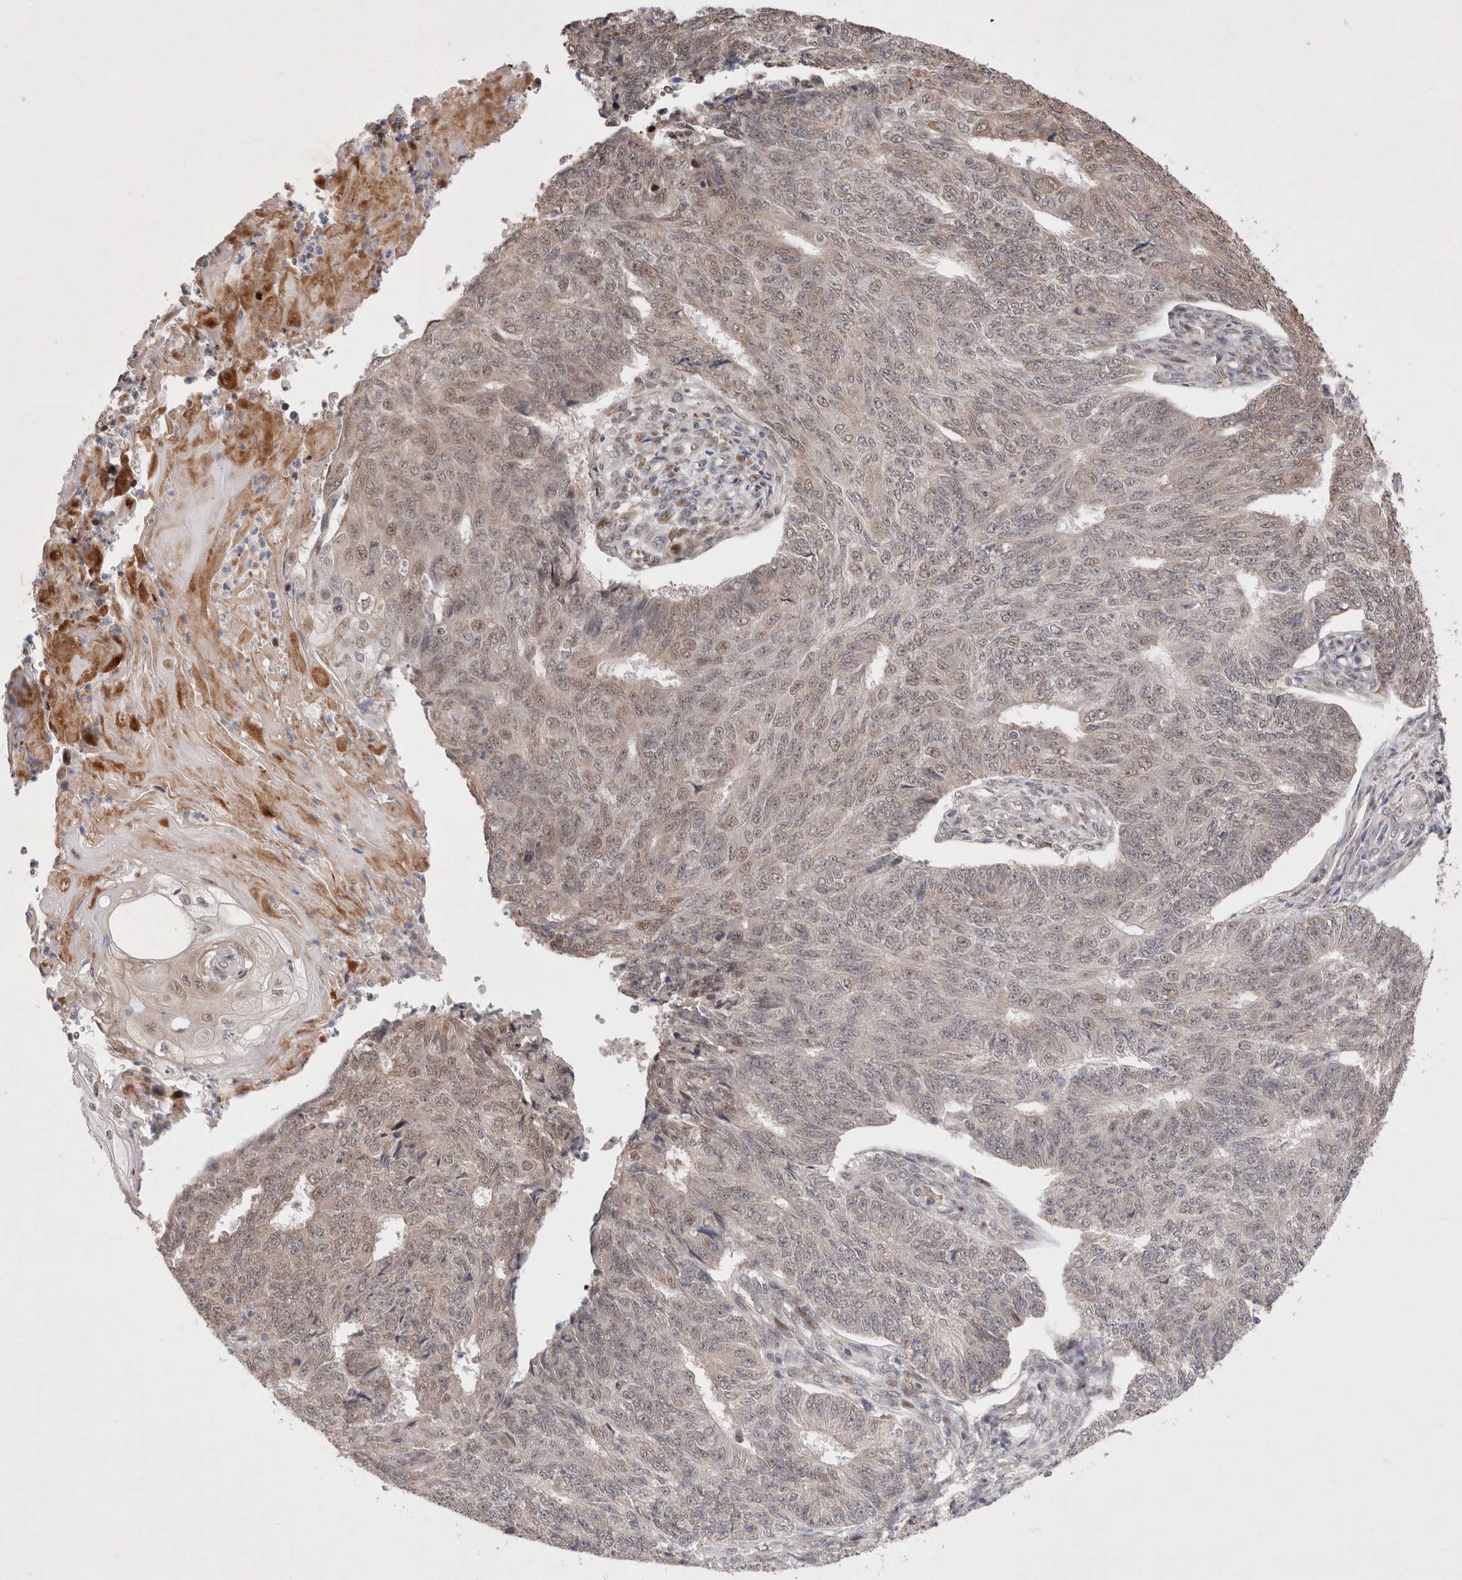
{"staining": {"intensity": "weak", "quantity": "<25%", "location": "cytoplasmic/membranous,nuclear"}, "tissue": "endometrial cancer", "cell_type": "Tumor cells", "image_type": "cancer", "snomed": [{"axis": "morphology", "description": "Adenocarcinoma, NOS"}, {"axis": "topography", "description": "Endometrium"}], "caption": "Immunohistochemistry photomicrograph of human endometrial adenocarcinoma stained for a protein (brown), which shows no expression in tumor cells.", "gene": "GIMAP6", "patient": {"sex": "female", "age": 32}}